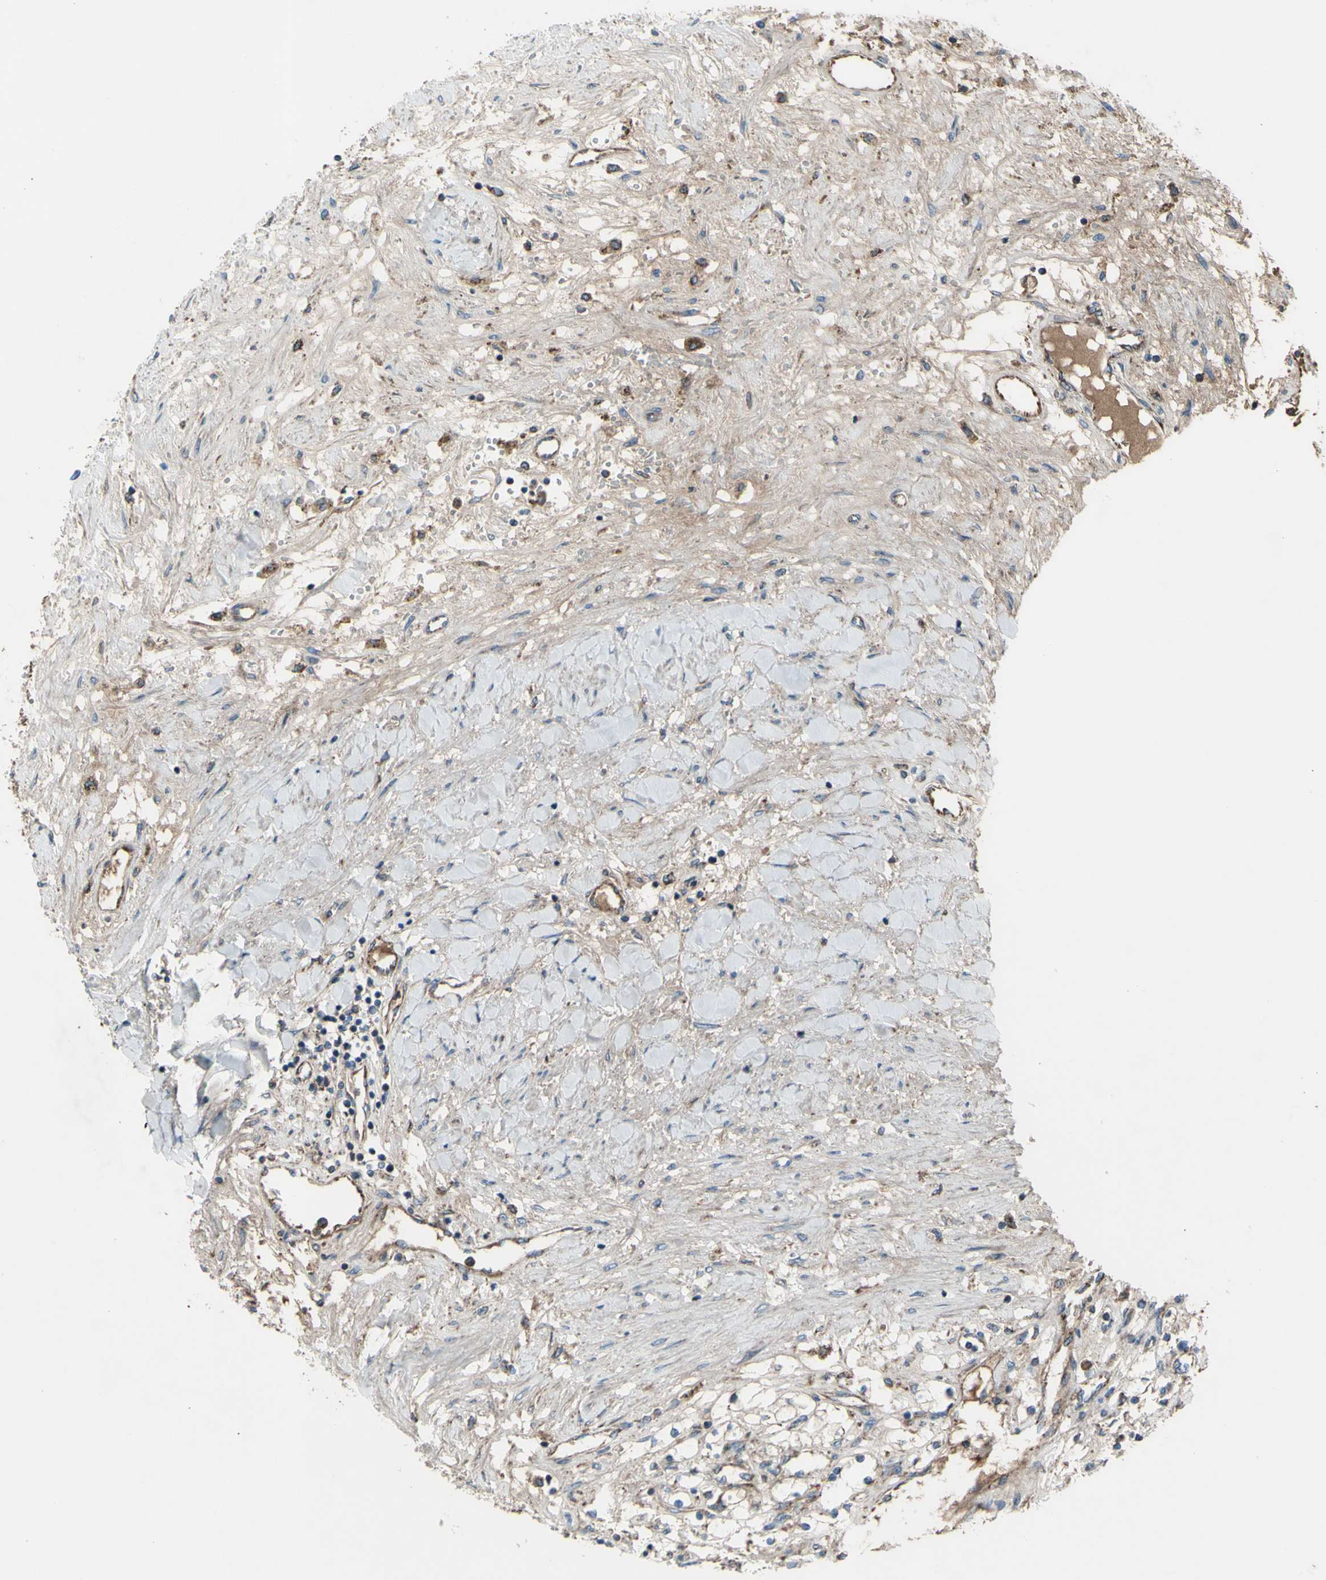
{"staining": {"intensity": "weak", "quantity": ">75%", "location": "cytoplasmic/membranous"}, "tissue": "renal cancer", "cell_type": "Tumor cells", "image_type": "cancer", "snomed": [{"axis": "morphology", "description": "Adenocarcinoma, NOS"}, {"axis": "topography", "description": "Kidney"}], "caption": "IHC micrograph of neoplastic tissue: human renal adenocarcinoma stained using immunohistochemistry exhibits low levels of weak protein expression localized specifically in the cytoplasmic/membranous of tumor cells, appearing as a cytoplasmic/membranous brown color.", "gene": "EMC7", "patient": {"sex": "male", "age": 68}}